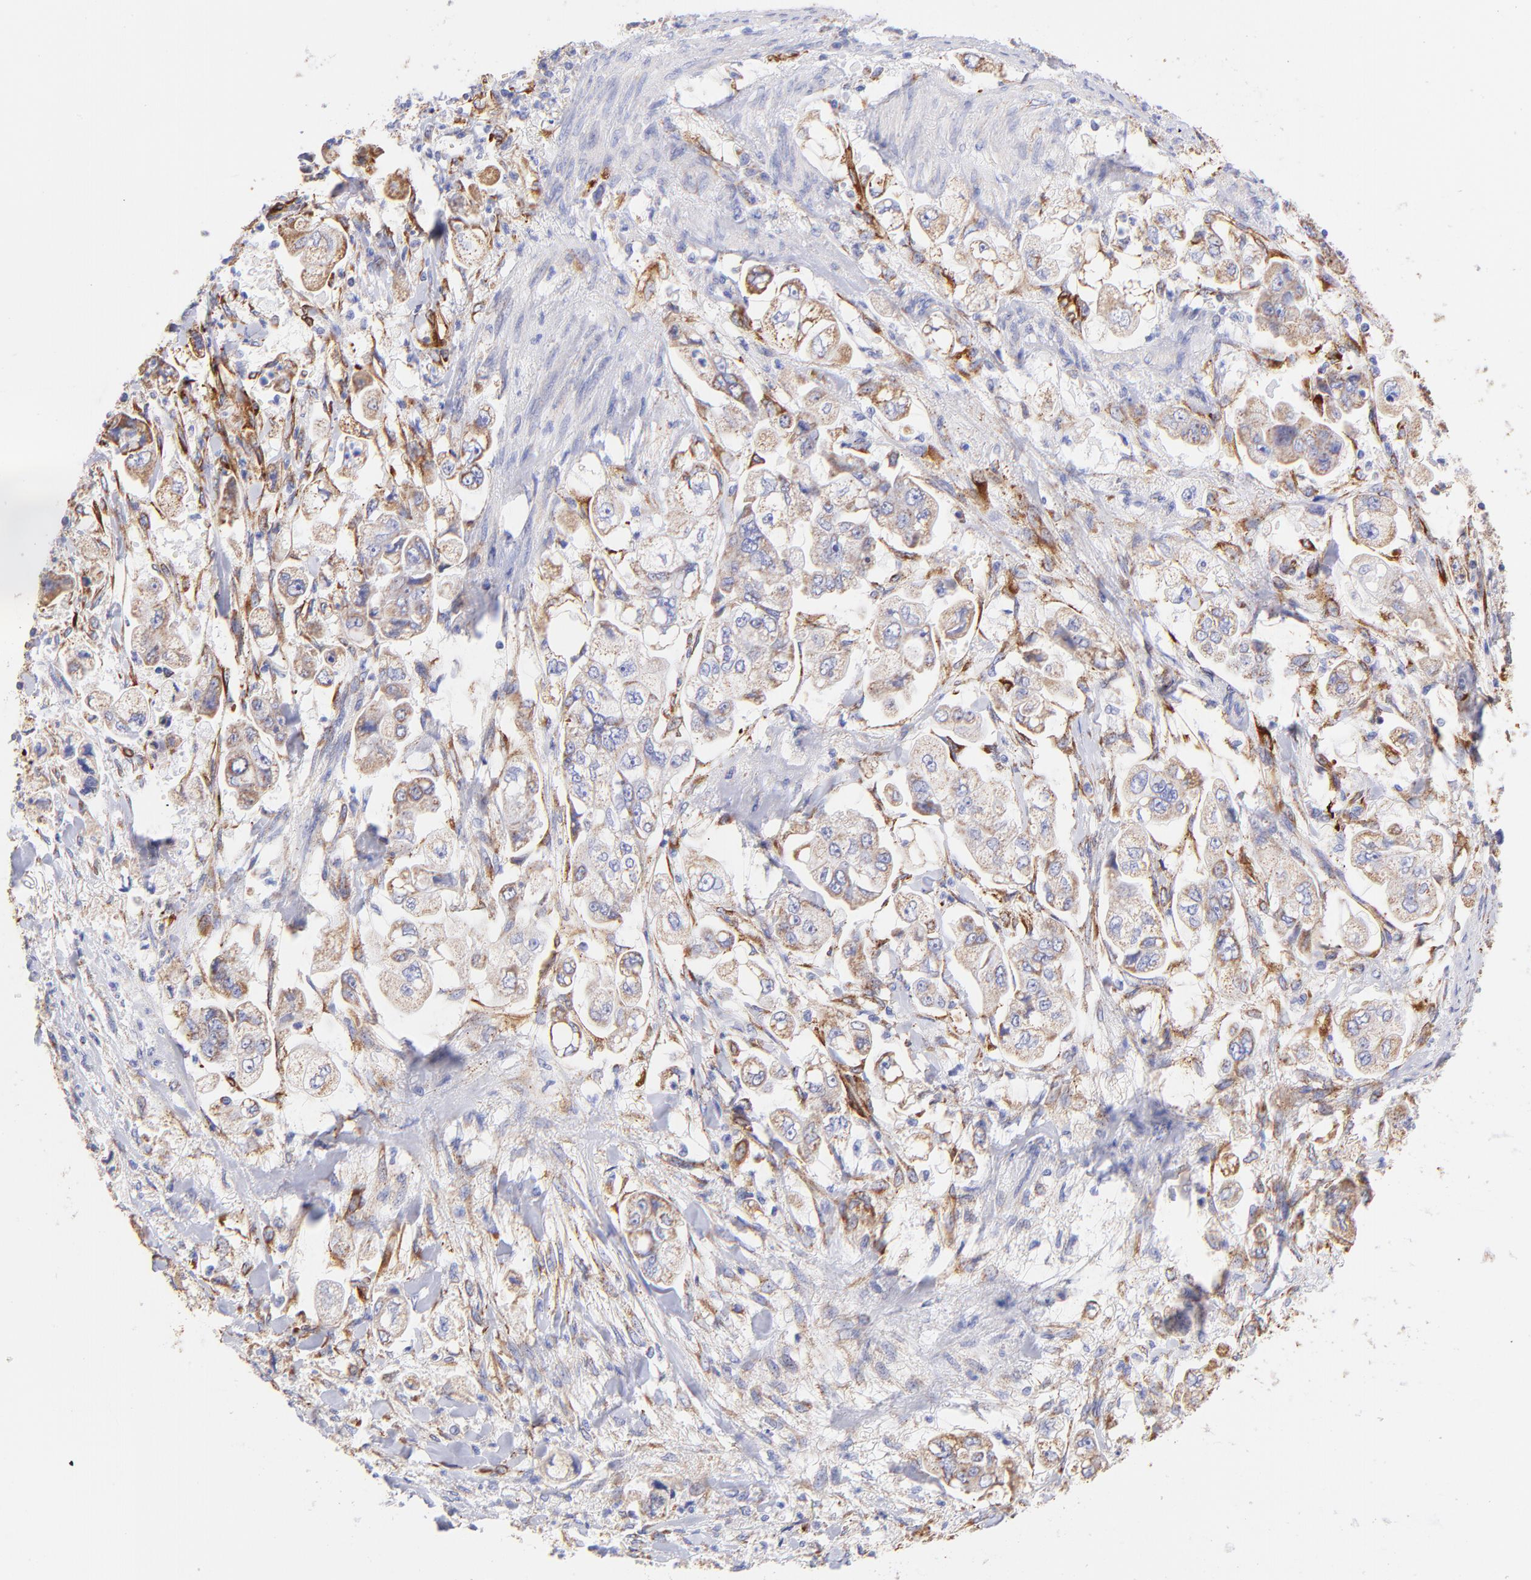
{"staining": {"intensity": "weak", "quantity": ">75%", "location": "cytoplasmic/membranous"}, "tissue": "stomach cancer", "cell_type": "Tumor cells", "image_type": "cancer", "snomed": [{"axis": "morphology", "description": "Adenocarcinoma, NOS"}, {"axis": "topography", "description": "Stomach"}], "caption": "Stomach cancer (adenocarcinoma) stained with DAB (3,3'-diaminobenzidine) IHC shows low levels of weak cytoplasmic/membranous expression in about >75% of tumor cells.", "gene": "SPARC", "patient": {"sex": "male", "age": 62}}